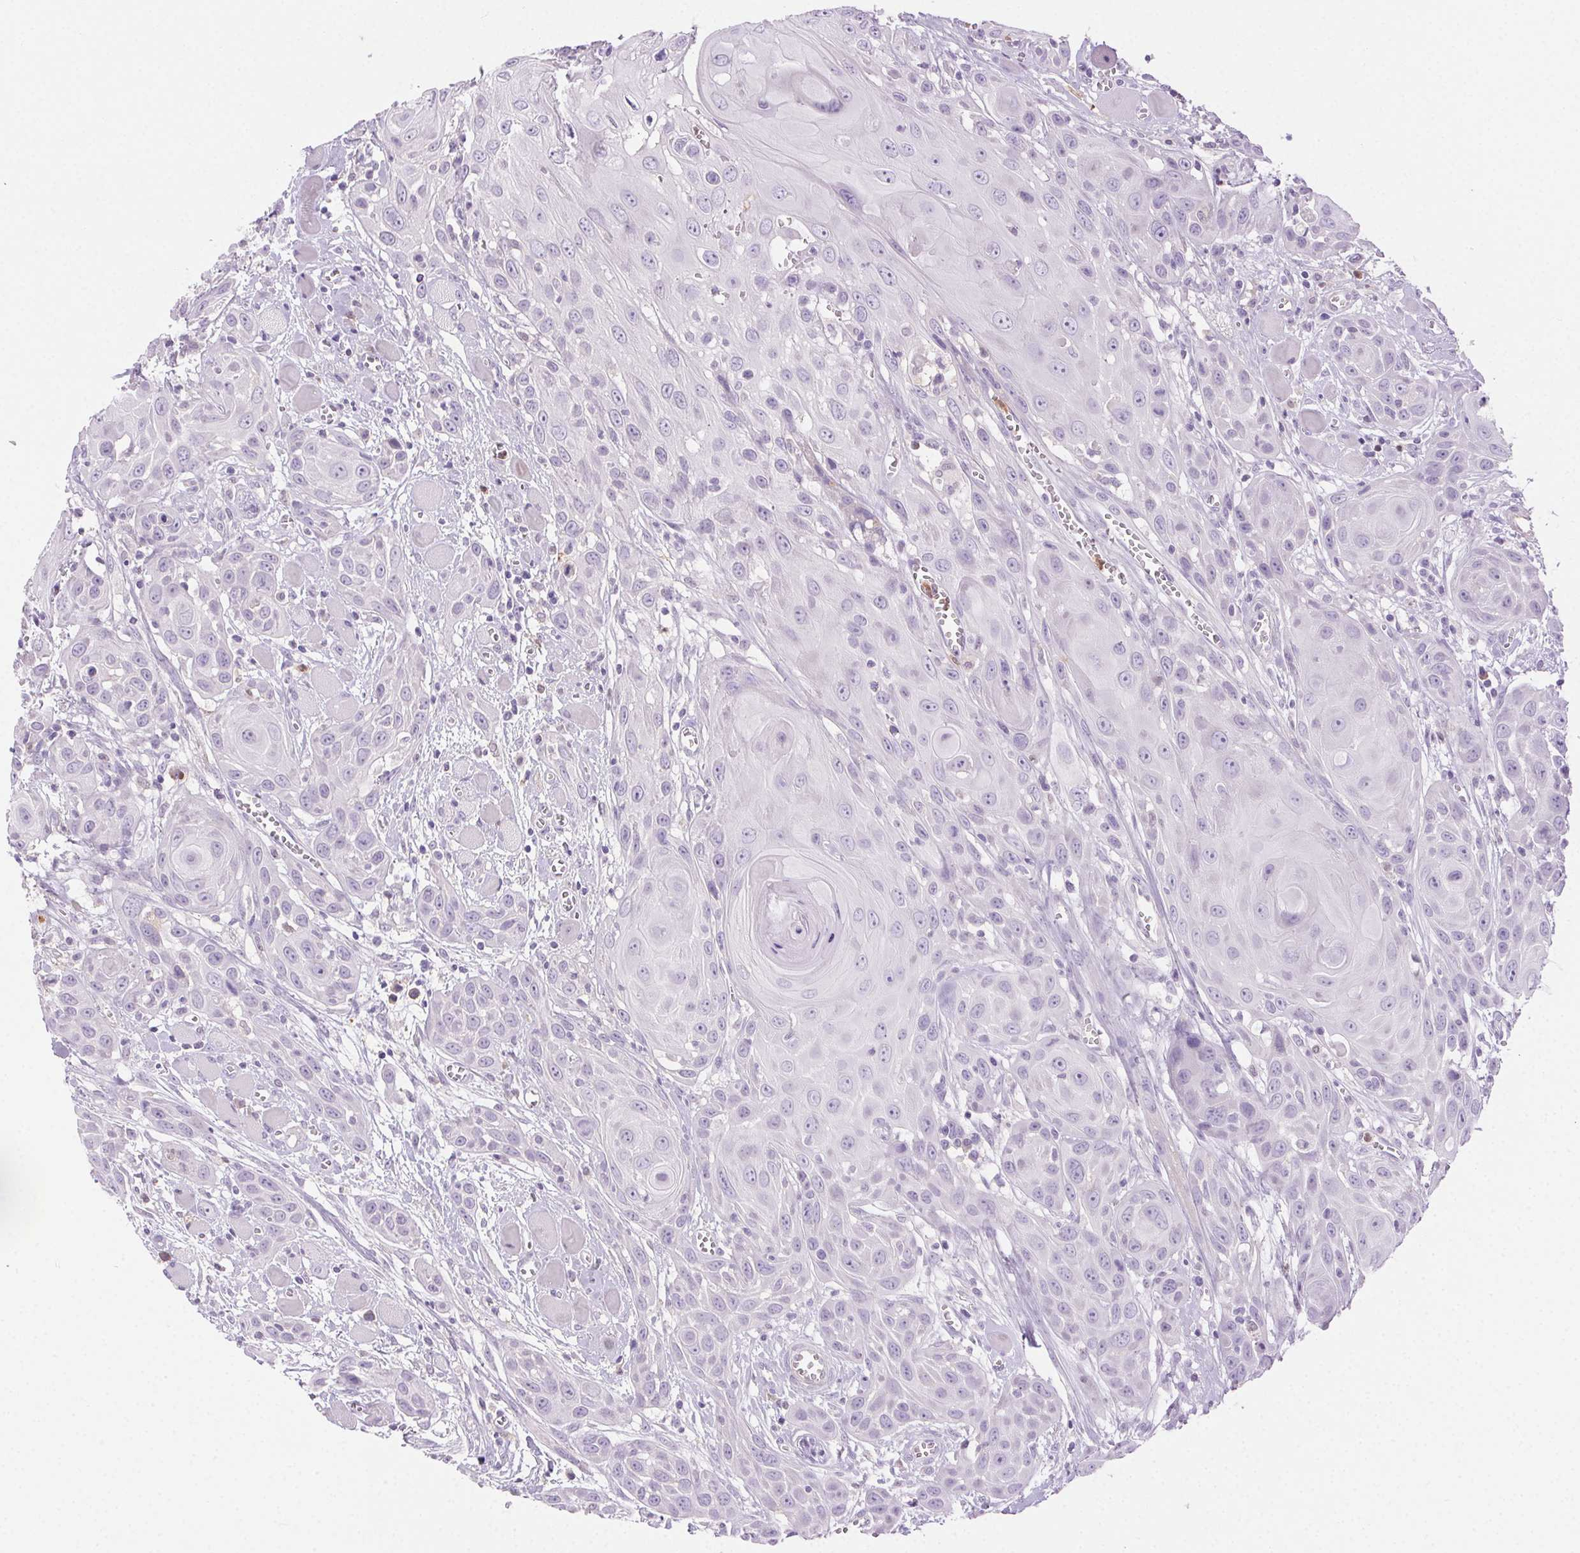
{"staining": {"intensity": "negative", "quantity": "none", "location": "none"}, "tissue": "head and neck cancer", "cell_type": "Tumor cells", "image_type": "cancer", "snomed": [{"axis": "morphology", "description": "Squamous cell carcinoma, NOS"}, {"axis": "topography", "description": "Head-Neck"}], "caption": "Head and neck cancer (squamous cell carcinoma) was stained to show a protein in brown. There is no significant expression in tumor cells. (DAB immunohistochemistry (IHC), high magnification).", "gene": "TMEM45A", "patient": {"sex": "female", "age": 80}}